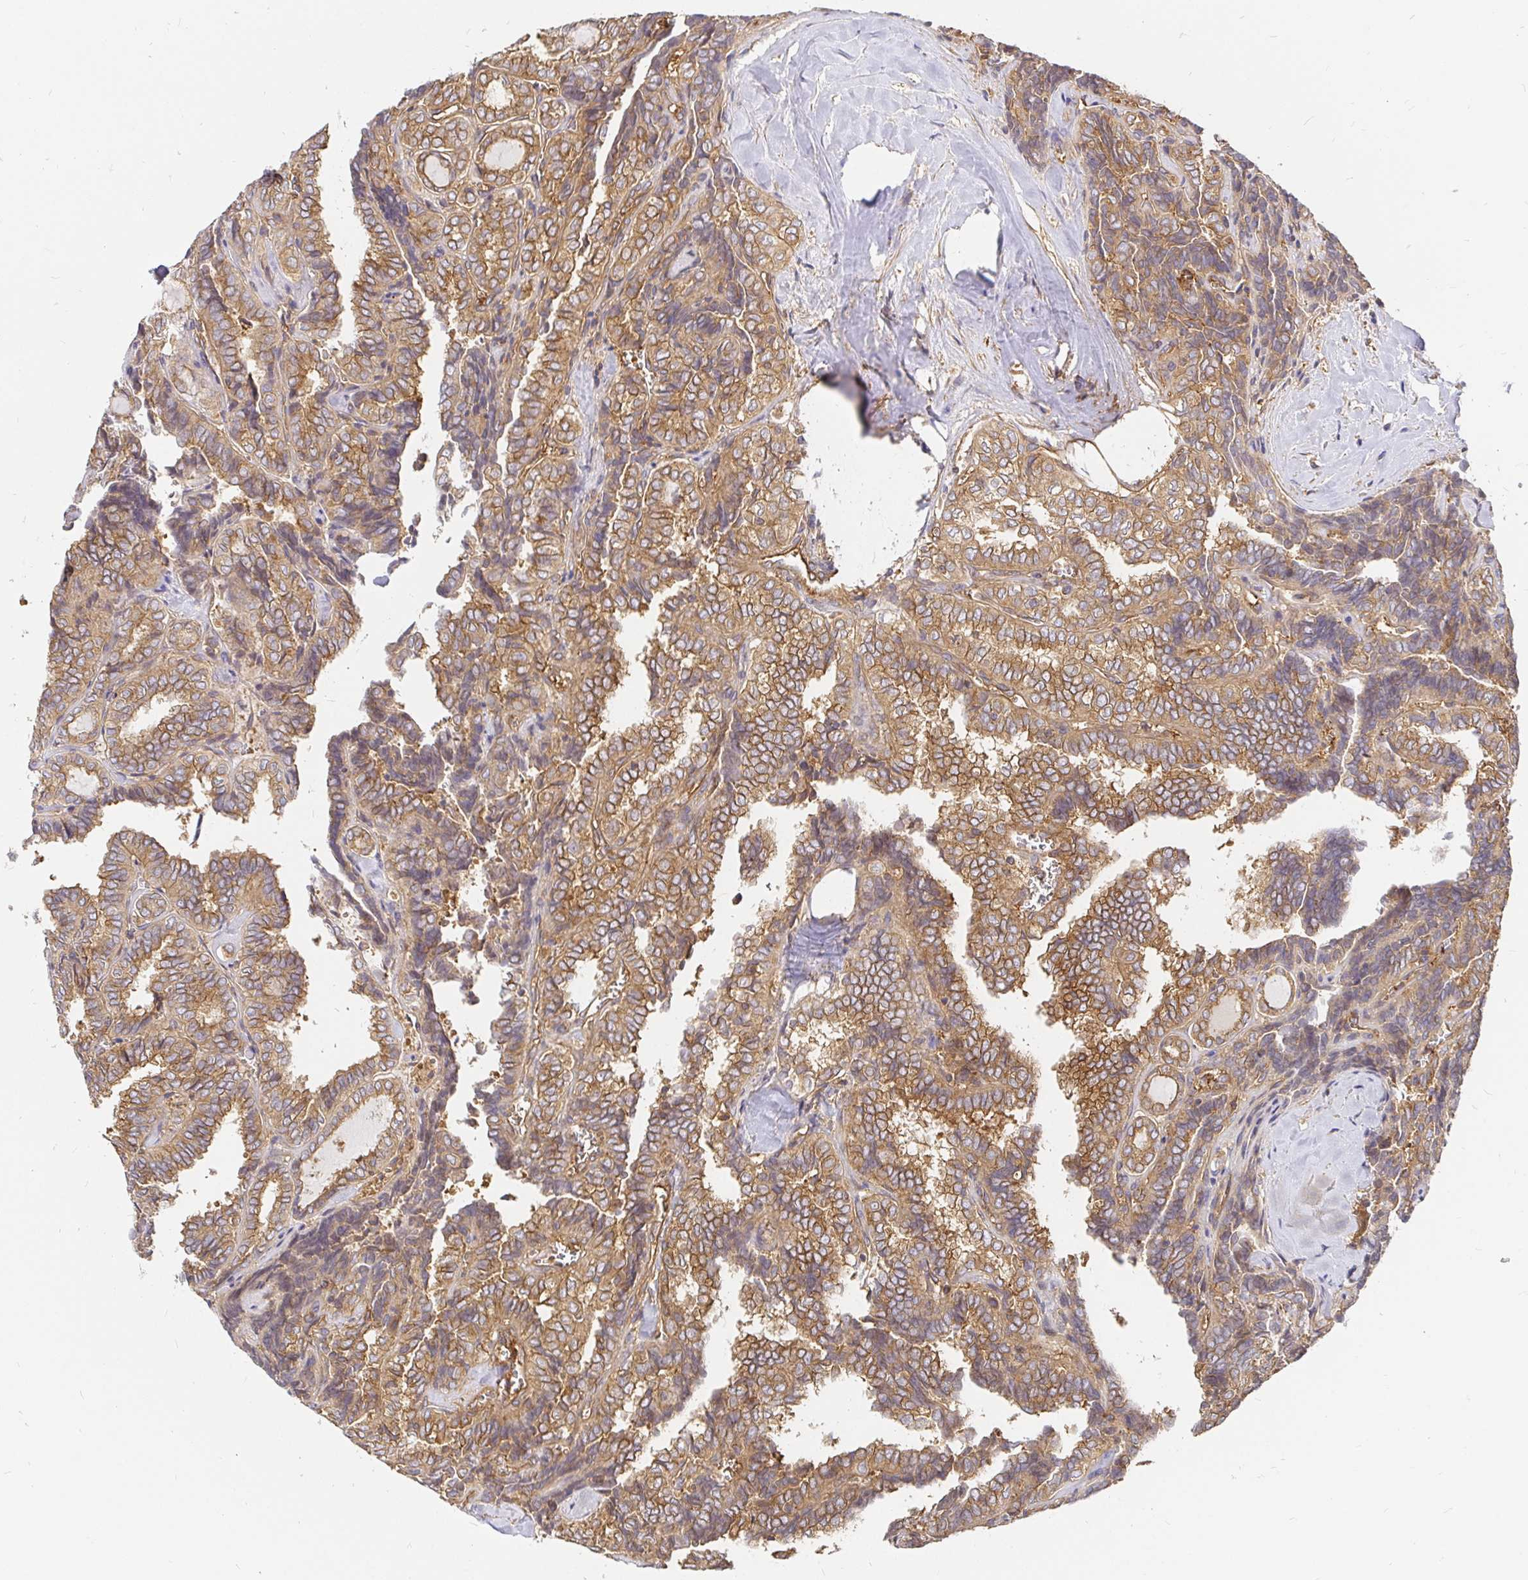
{"staining": {"intensity": "moderate", "quantity": "25%-75%", "location": "cytoplasmic/membranous"}, "tissue": "thyroid cancer", "cell_type": "Tumor cells", "image_type": "cancer", "snomed": [{"axis": "morphology", "description": "Papillary adenocarcinoma, NOS"}, {"axis": "topography", "description": "Thyroid gland"}], "caption": "Protein analysis of thyroid cancer (papillary adenocarcinoma) tissue exhibits moderate cytoplasmic/membranous staining in about 25%-75% of tumor cells.", "gene": "KIF5B", "patient": {"sex": "female", "age": 30}}